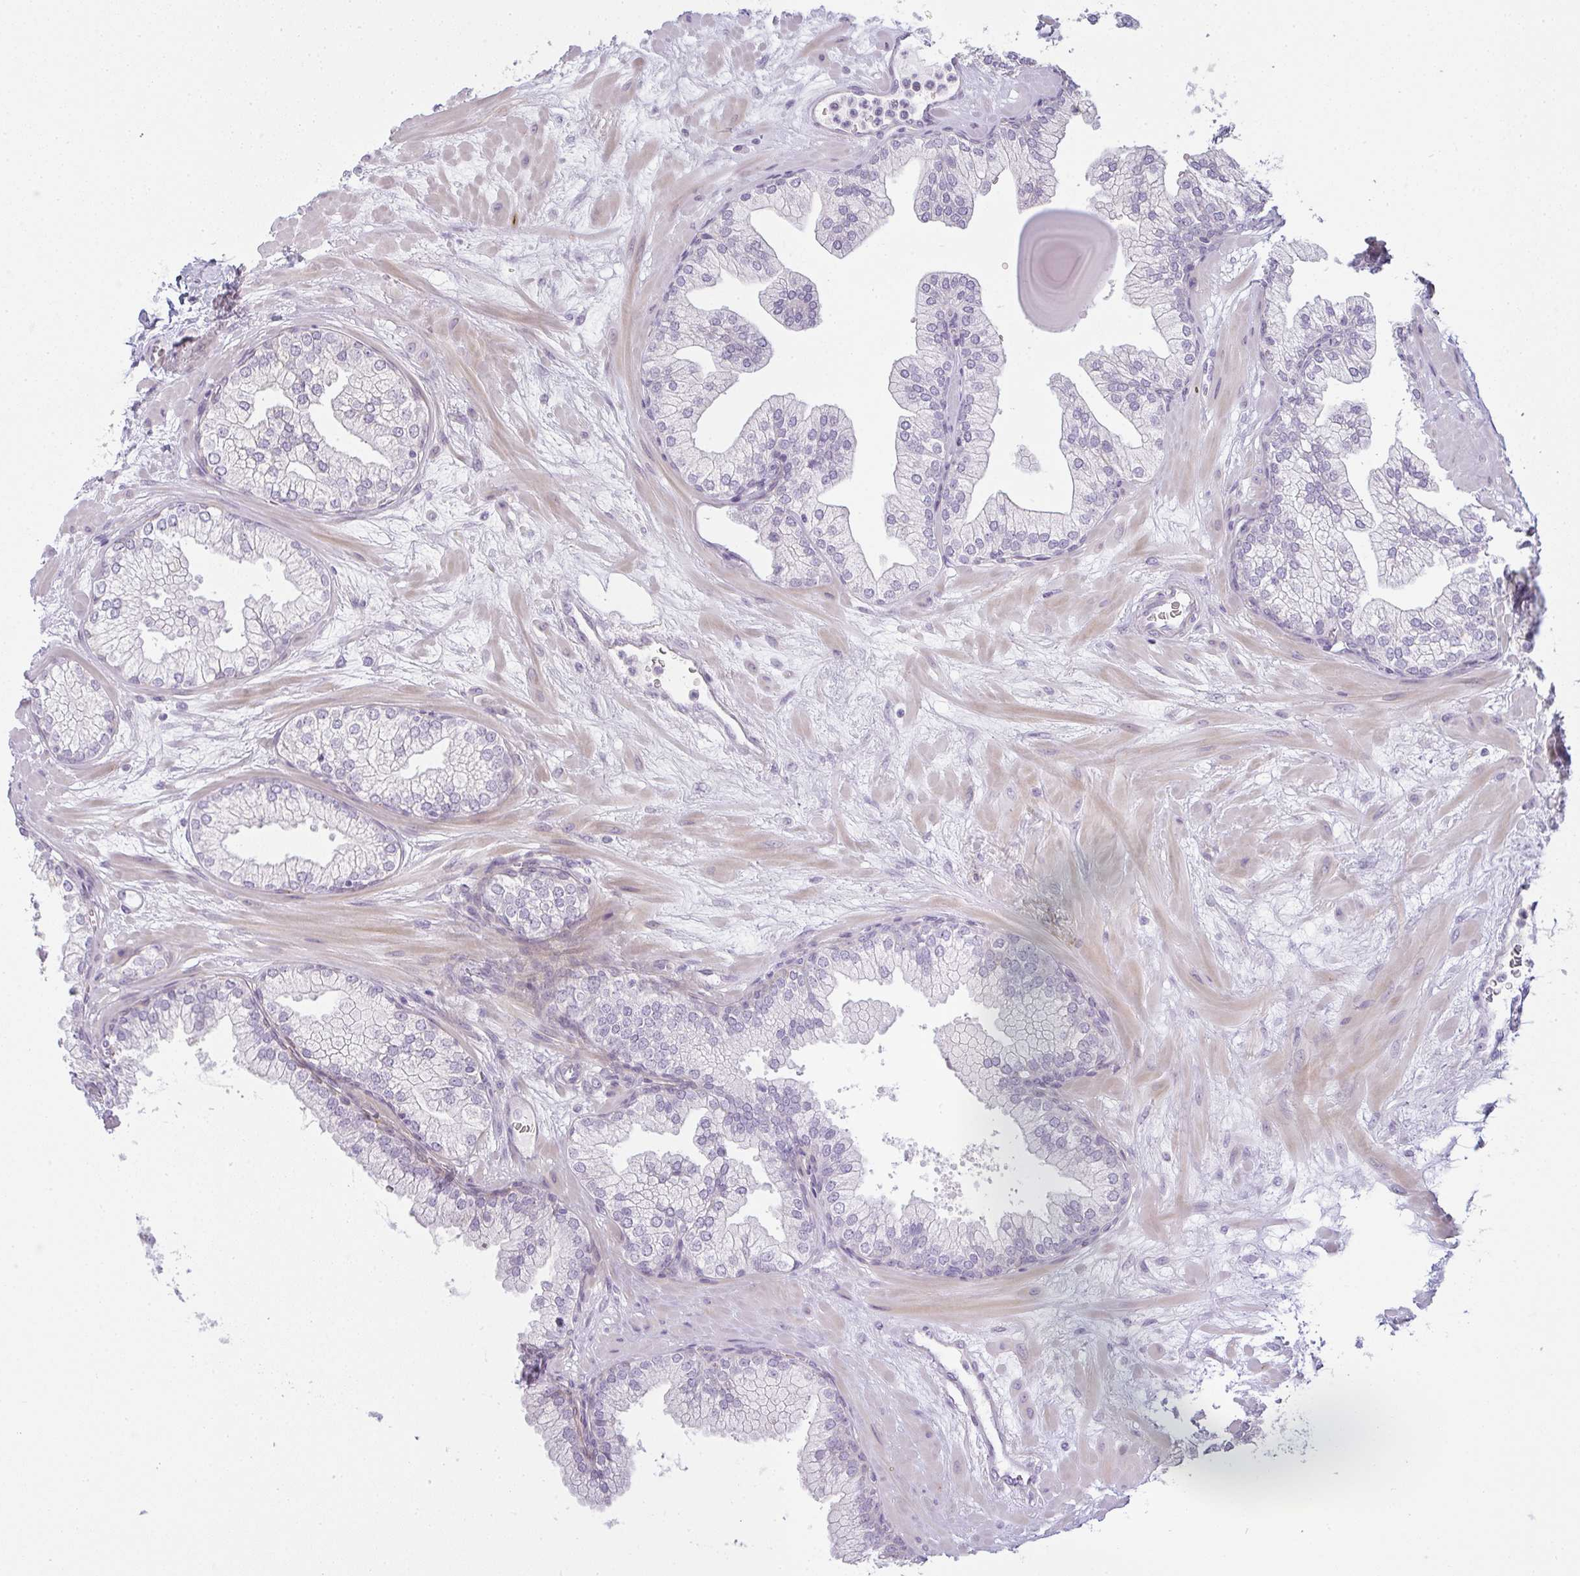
{"staining": {"intensity": "negative", "quantity": "none", "location": "none"}, "tissue": "prostate", "cell_type": "Glandular cells", "image_type": "normal", "snomed": [{"axis": "morphology", "description": "Normal tissue, NOS"}, {"axis": "topography", "description": "Prostate"}, {"axis": "topography", "description": "Peripheral nerve tissue"}], "caption": "Normal prostate was stained to show a protein in brown. There is no significant positivity in glandular cells. (DAB (3,3'-diaminobenzidine) immunohistochemistry, high magnification).", "gene": "SIRPB2", "patient": {"sex": "male", "age": 61}}